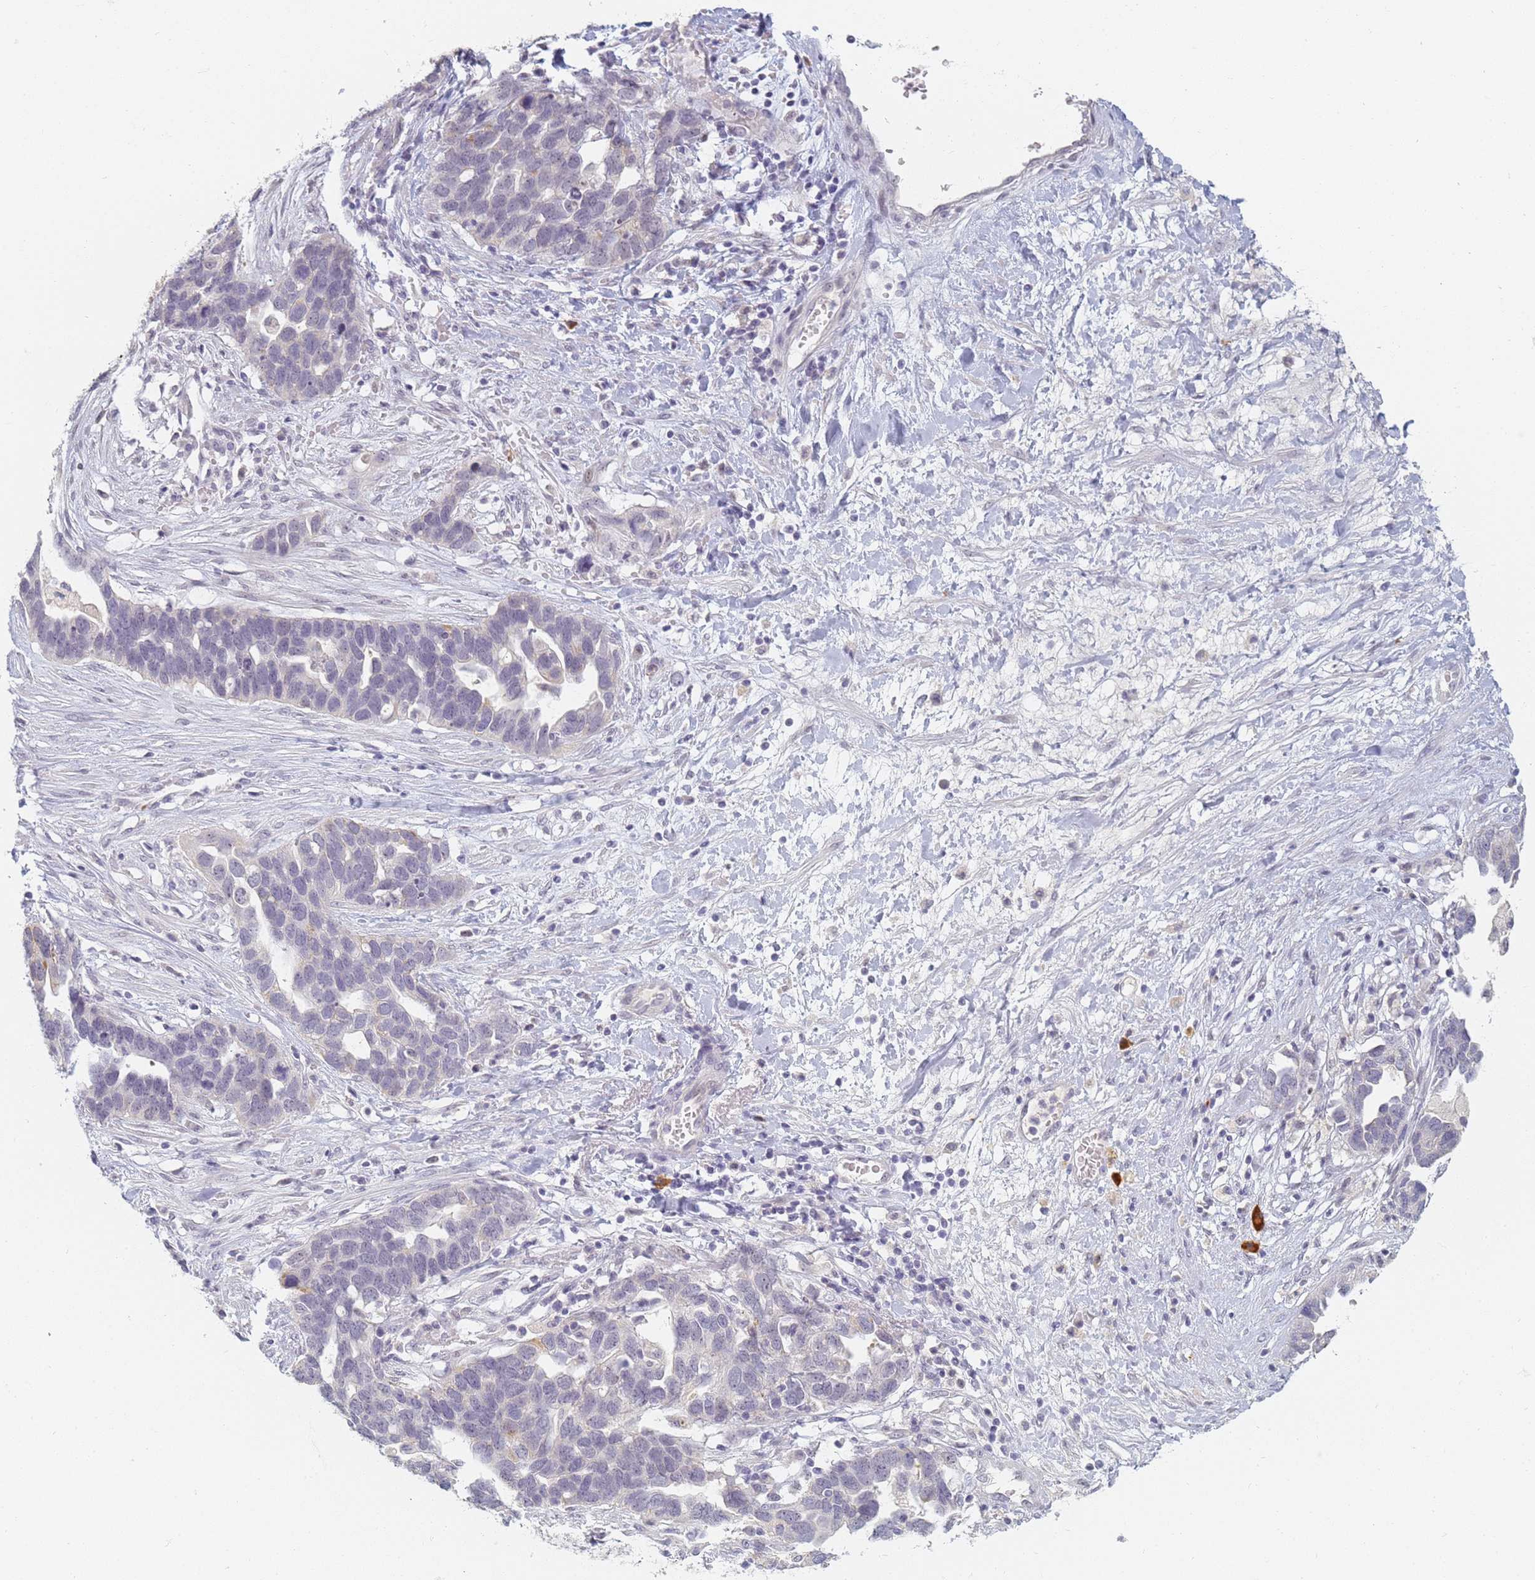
{"staining": {"intensity": "negative", "quantity": "none", "location": "none"}, "tissue": "ovarian cancer", "cell_type": "Tumor cells", "image_type": "cancer", "snomed": [{"axis": "morphology", "description": "Cystadenocarcinoma, serous, NOS"}, {"axis": "topography", "description": "Ovary"}], "caption": "Immunohistochemistry (IHC) histopathology image of neoplastic tissue: human ovarian serous cystadenocarcinoma stained with DAB (3,3'-diaminobenzidine) displays no significant protein positivity in tumor cells.", "gene": "SLC38A9", "patient": {"sex": "female", "age": 54}}